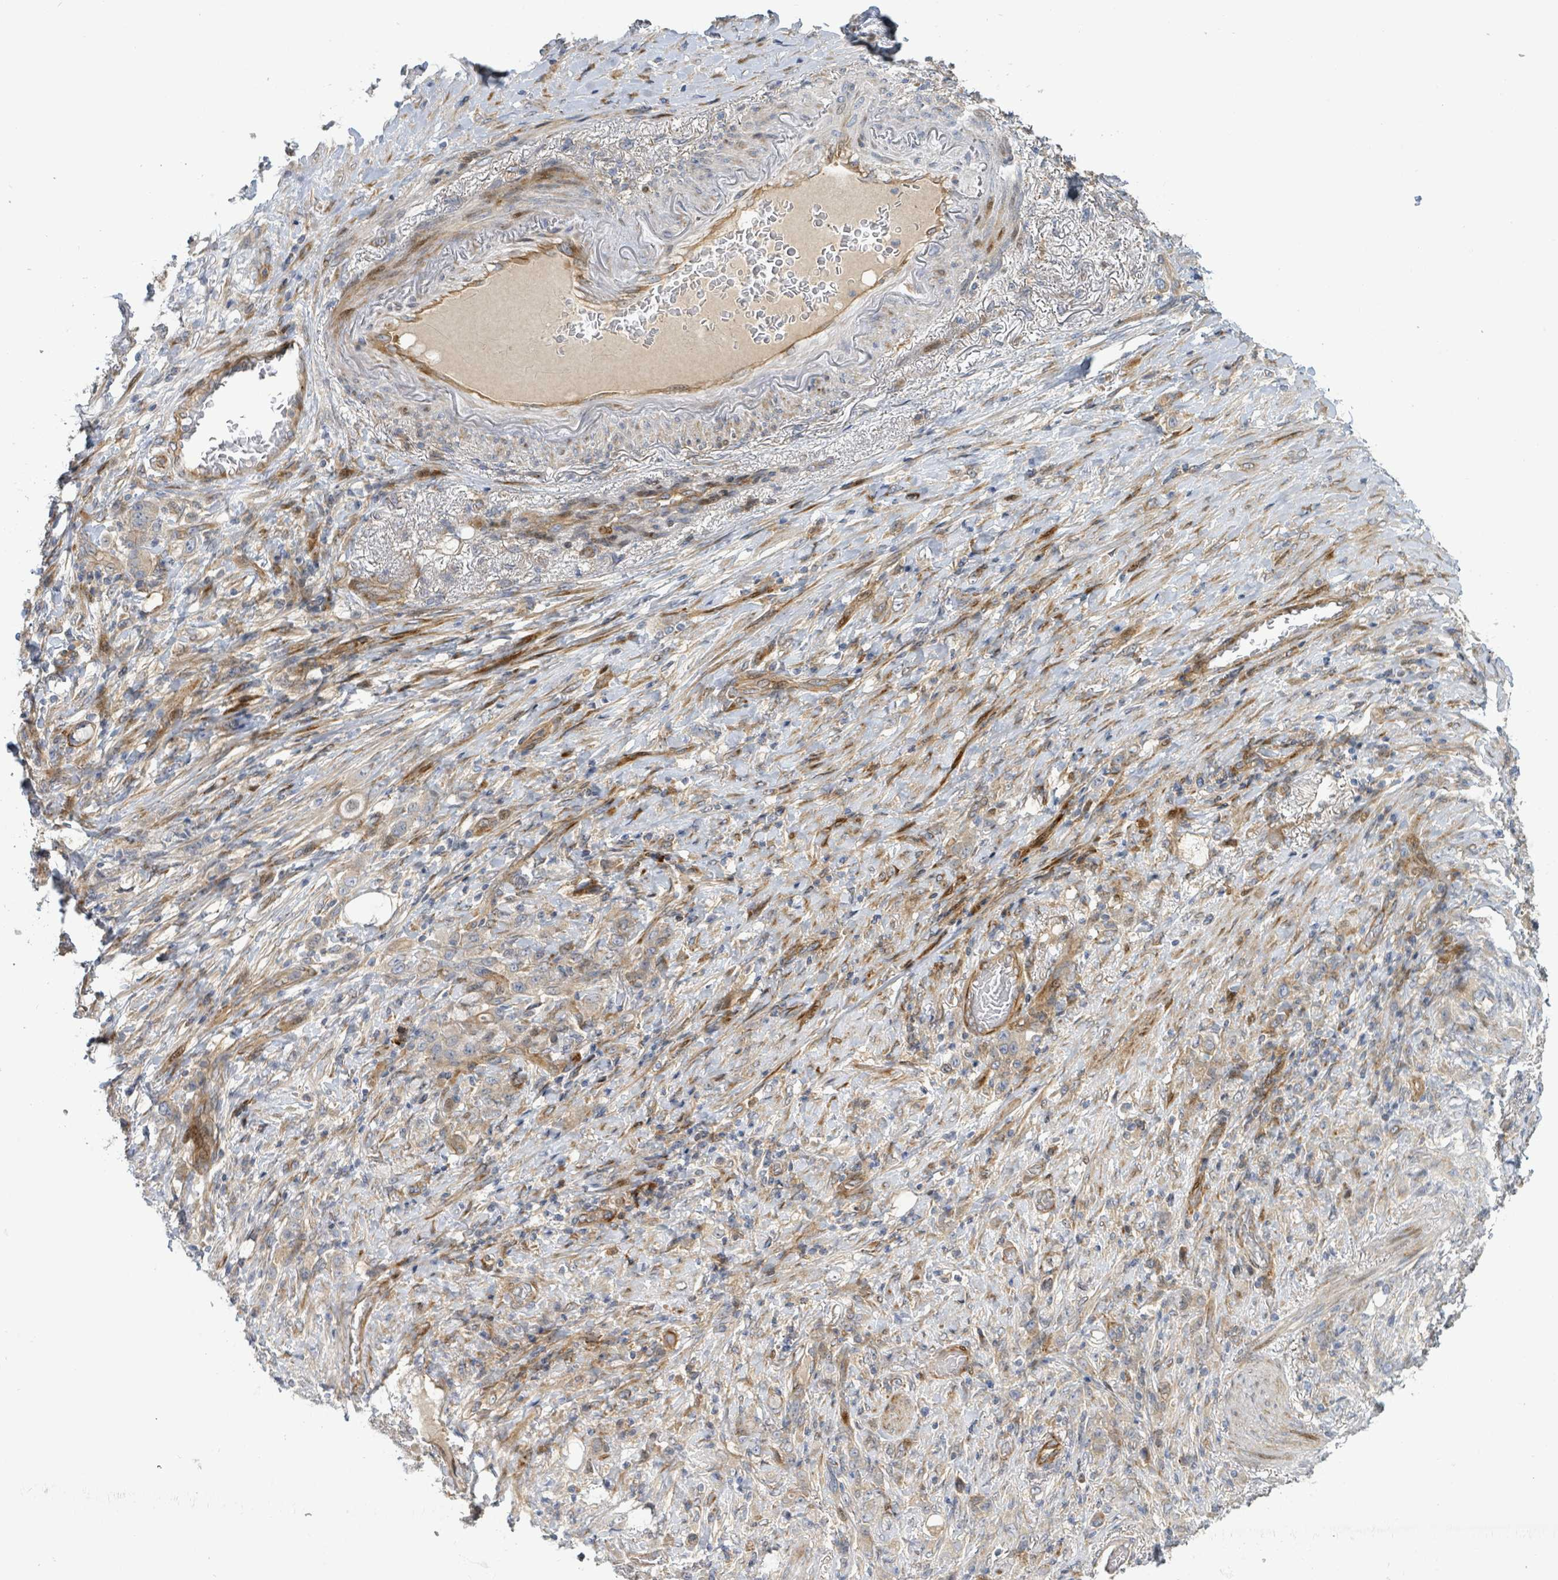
{"staining": {"intensity": "weak", "quantity": "<25%", "location": "cytoplasmic/membranous"}, "tissue": "stomach cancer", "cell_type": "Tumor cells", "image_type": "cancer", "snomed": [{"axis": "morphology", "description": "Adenocarcinoma, NOS"}, {"axis": "topography", "description": "Stomach"}], "caption": "An image of human stomach adenocarcinoma is negative for staining in tumor cells. (DAB (3,3'-diaminobenzidine) IHC visualized using brightfield microscopy, high magnification).", "gene": "CFAP210", "patient": {"sex": "female", "age": 79}}